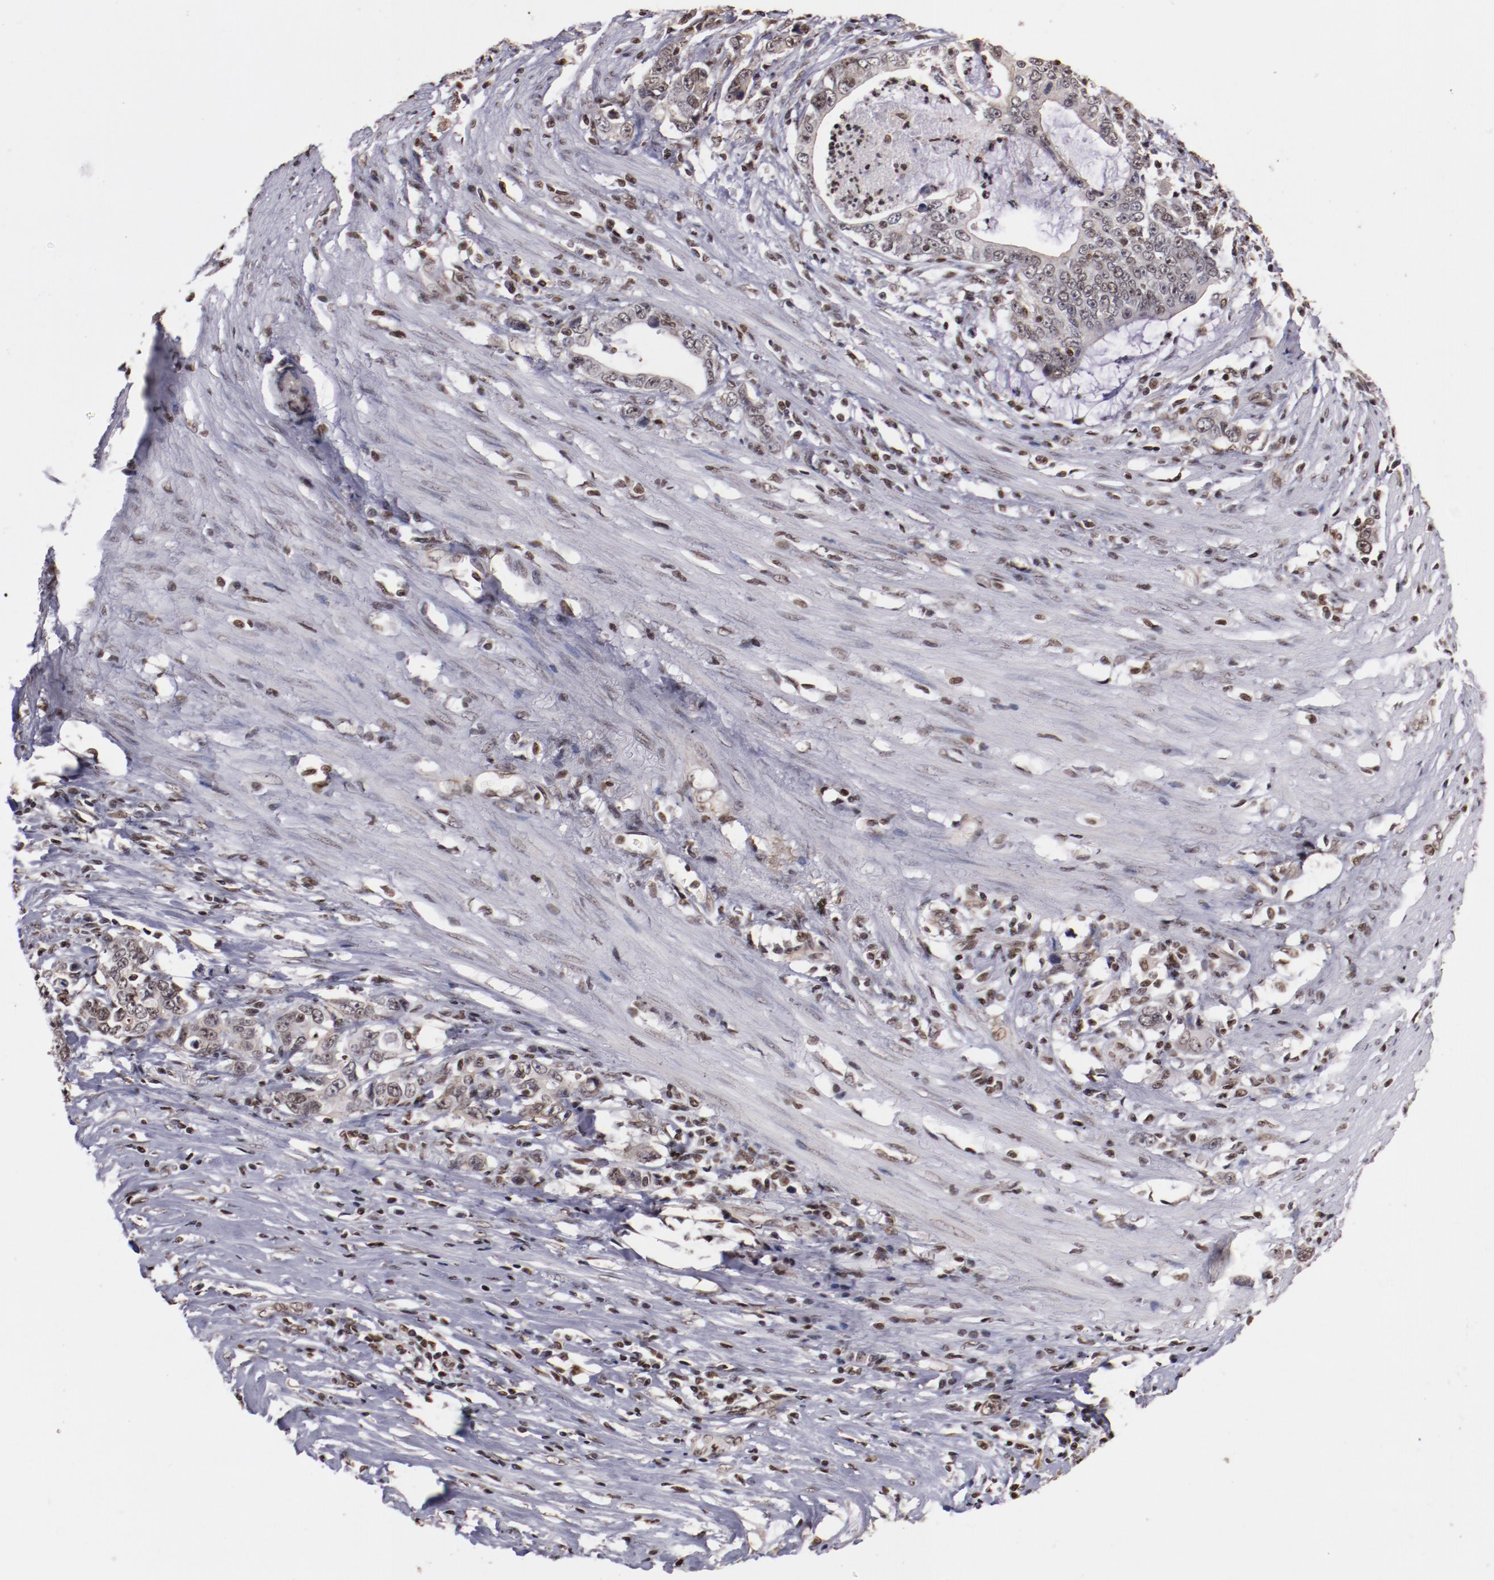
{"staining": {"intensity": "moderate", "quantity": "<25%", "location": "nuclear"}, "tissue": "stomach cancer", "cell_type": "Tumor cells", "image_type": "cancer", "snomed": [{"axis": "morphology", "description": "Adenocarcinoma, NOS"}, {"axis": "topography", "description": "Stomach, lower"}], "caption": "Protein staining of stomach adenocarcinoma tissue exhibits moderate nuclear positivity in about <25% of tumor cells.", "gene": "STAG2", "patient": {"sex": "female", "age": 72}}